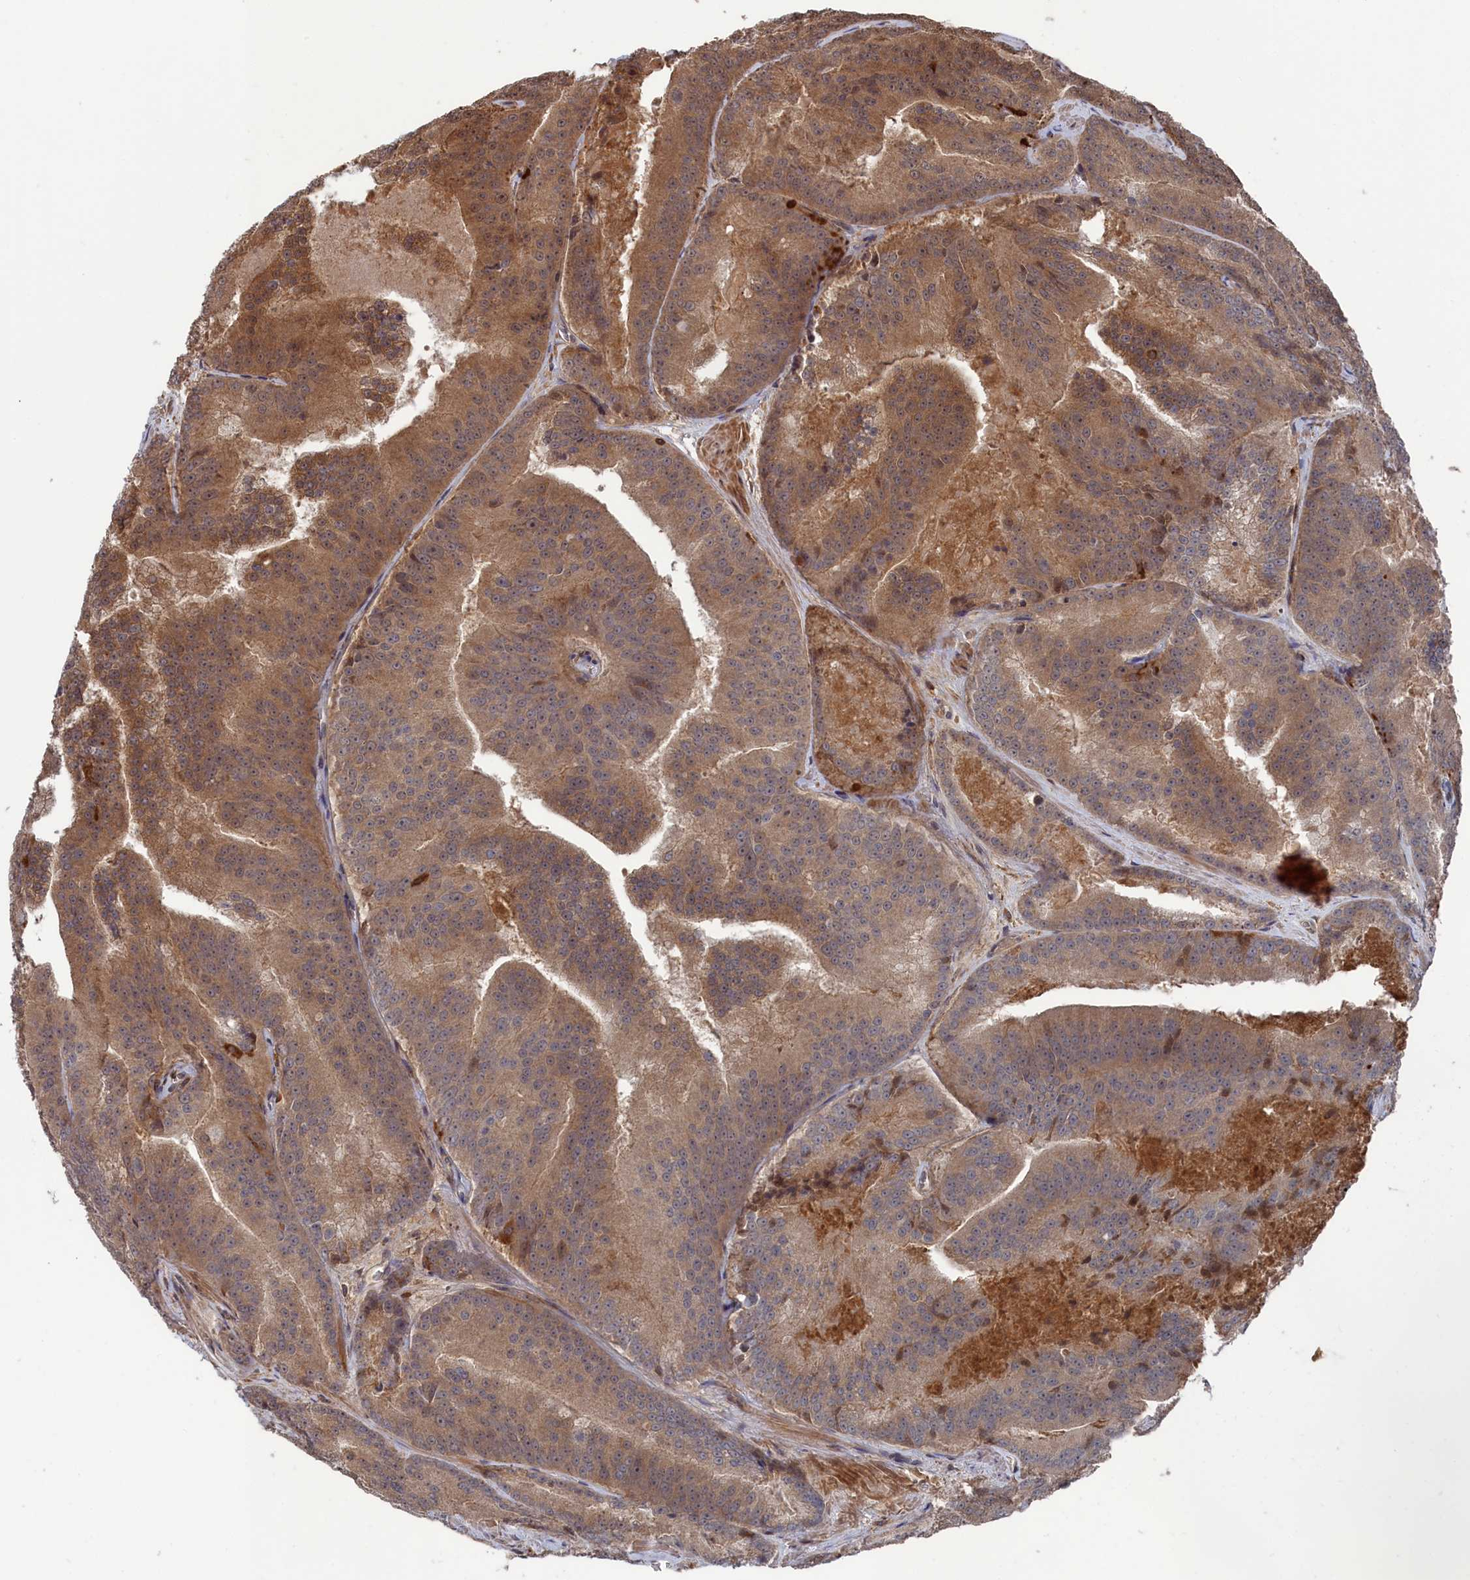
{"staining": {"intensity": "moderate", "quantity": "25%-75%", "location": "cytoplasmic/membranous"}, "tissue": "prostate cancer", "cell_type": "Tumor cells", "image_type": "cancer", "snomed": [{"axis": "morphology", "description": "Adenocarcinoma, High grade"}, {"axis": "topography", "description": "Prostate"}], "caption": "An image showing moderate cytoplasmic/membranous expression in about 25%-75% of tumor cells in prostate high-grade adenocarcinoma, as visualized by brown immunohistochemical staining.", "gene": "PLA2G15", "patient": {"sex": "male", "age": 61}}